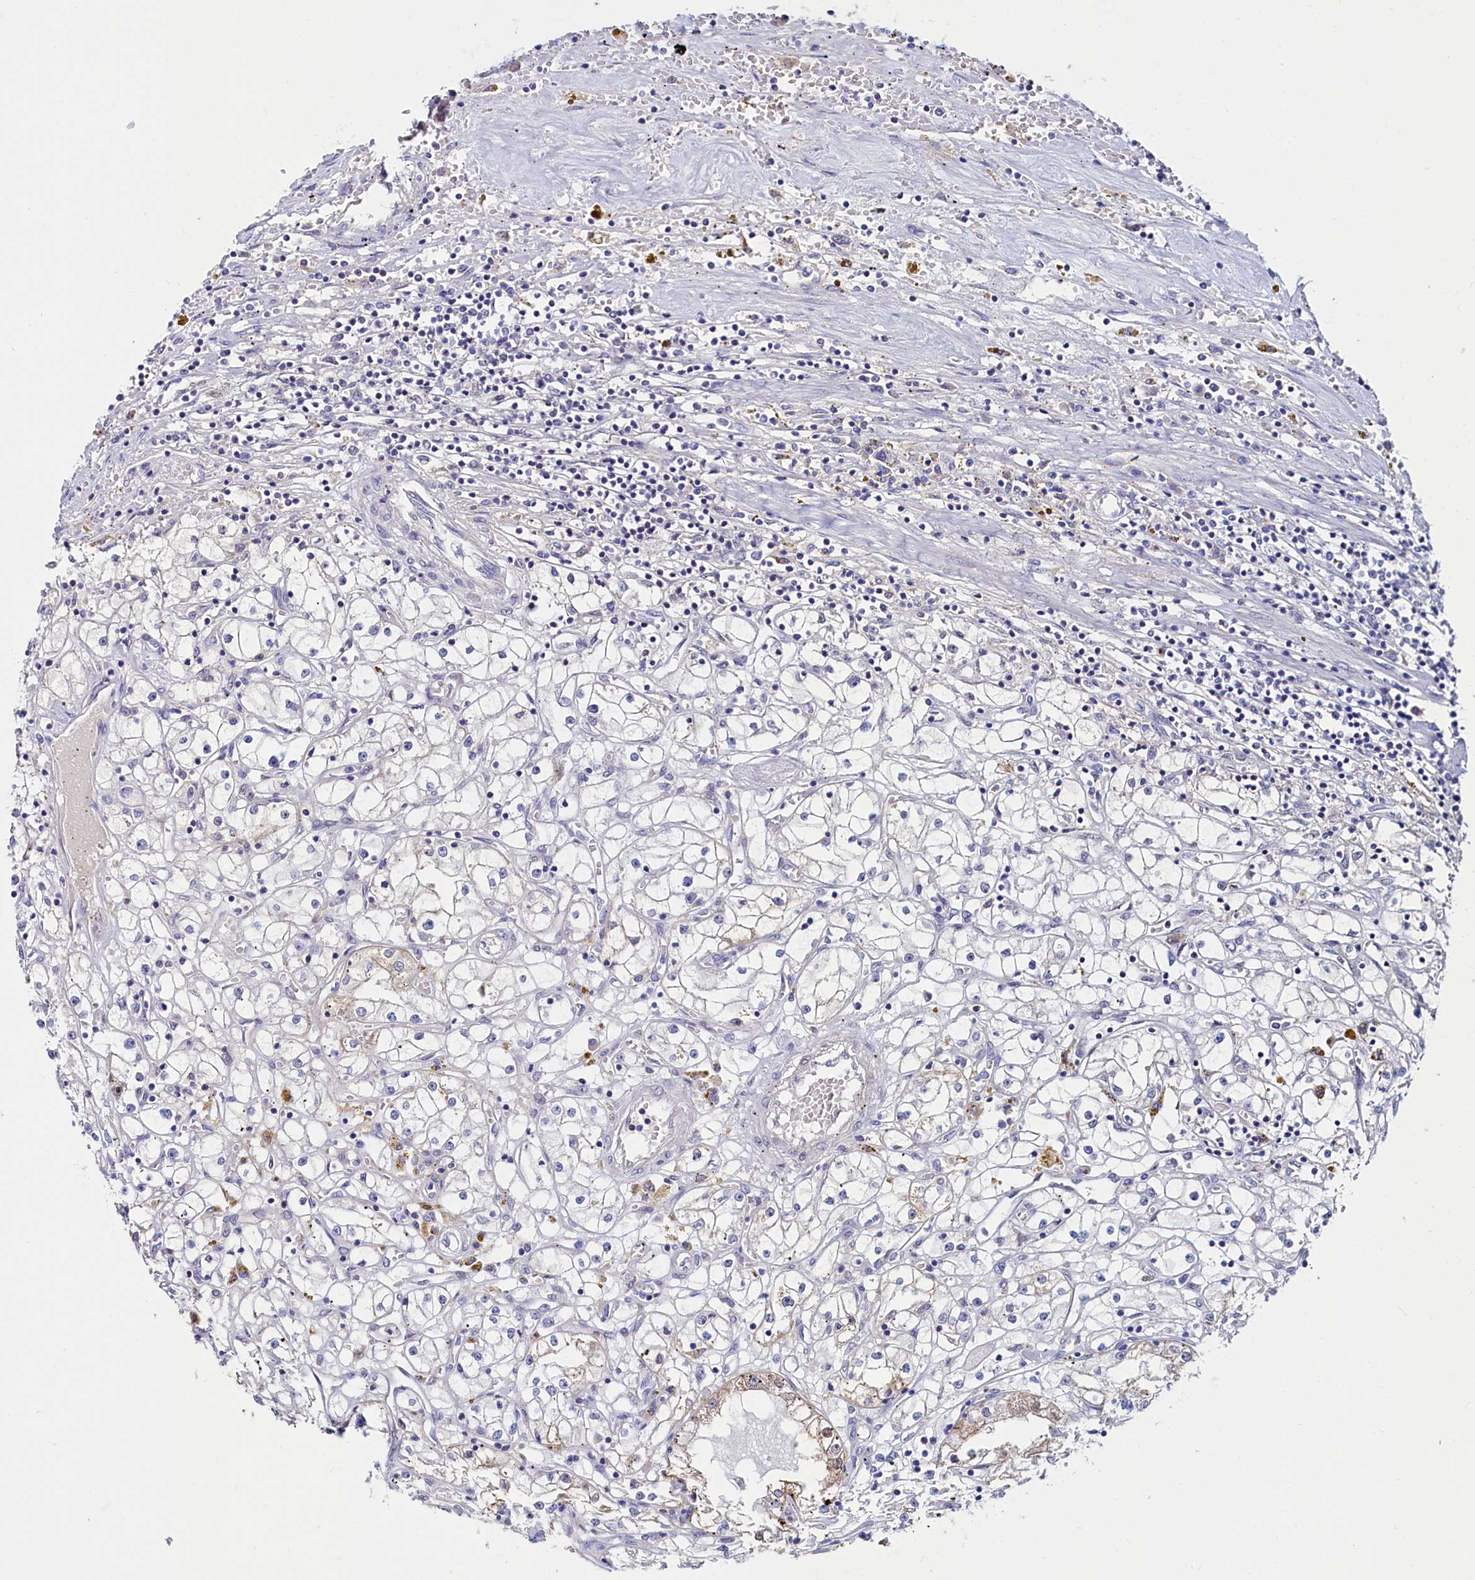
{"staining": {"intensity": "moderate", "quantity": "<25%", "location": "cytoplasmic/membranous"}, "tissue": "renal cancer", "cell_type": "Tumor cells", "image_type": "cancer", "snomed": [{"axis": "morphology", "description": "Adenocarcinoma, NOS"}, {"axis": "topography", "description": "Kidney"}], "caption": "An immunohistochemistry histopathology image of neoplastic tissue is shown. Protein staining in brown labels moderate cytoplasmic/membranous positivity in renal cancer within tumor cells.", "gene": "ASTE1", "patient": {"sex": "male", "age": 56}}